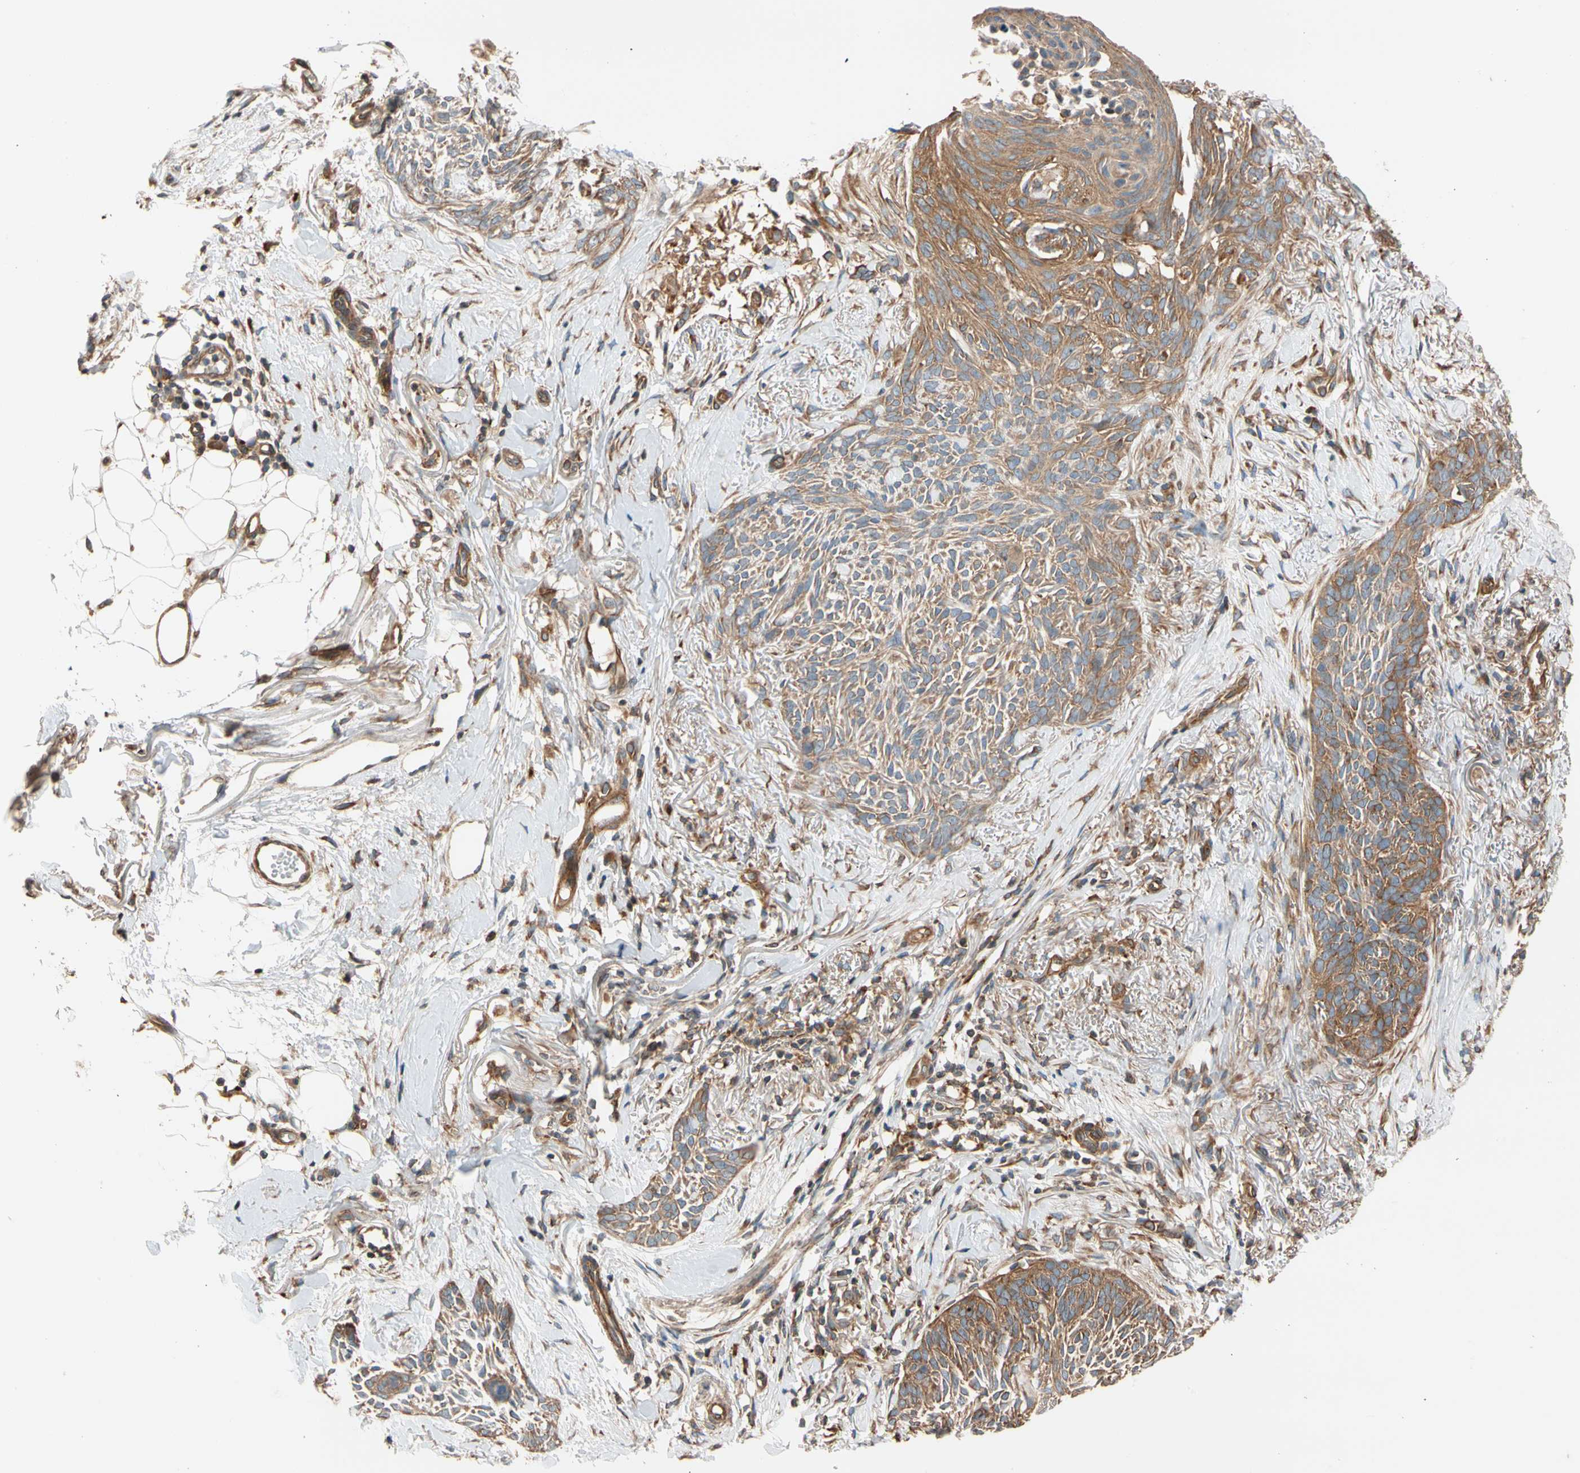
{"staining": {"intensity": "moderate", "quantity": ">75%", "location": "cytoplasmic/membranous"}, "tissue": "skin cancer", "cell_type": "Tumor cells", "image_type": "cancer", "snomed": [{"axis": "morphology", "description": "Basal cell carcinoma"}, {"axis": "topography", "description": "Skin"}], "caption": "The micrograph reveals staining of basal cell carcinoma (skin), revealing moderate cytoplasmic/membranous protein expression (brown color) within tumor cells. (IHC, brightfield microscopy, high magnification).", "gene": "PHYH", "patient": {"sex": "female", "age": 84}}